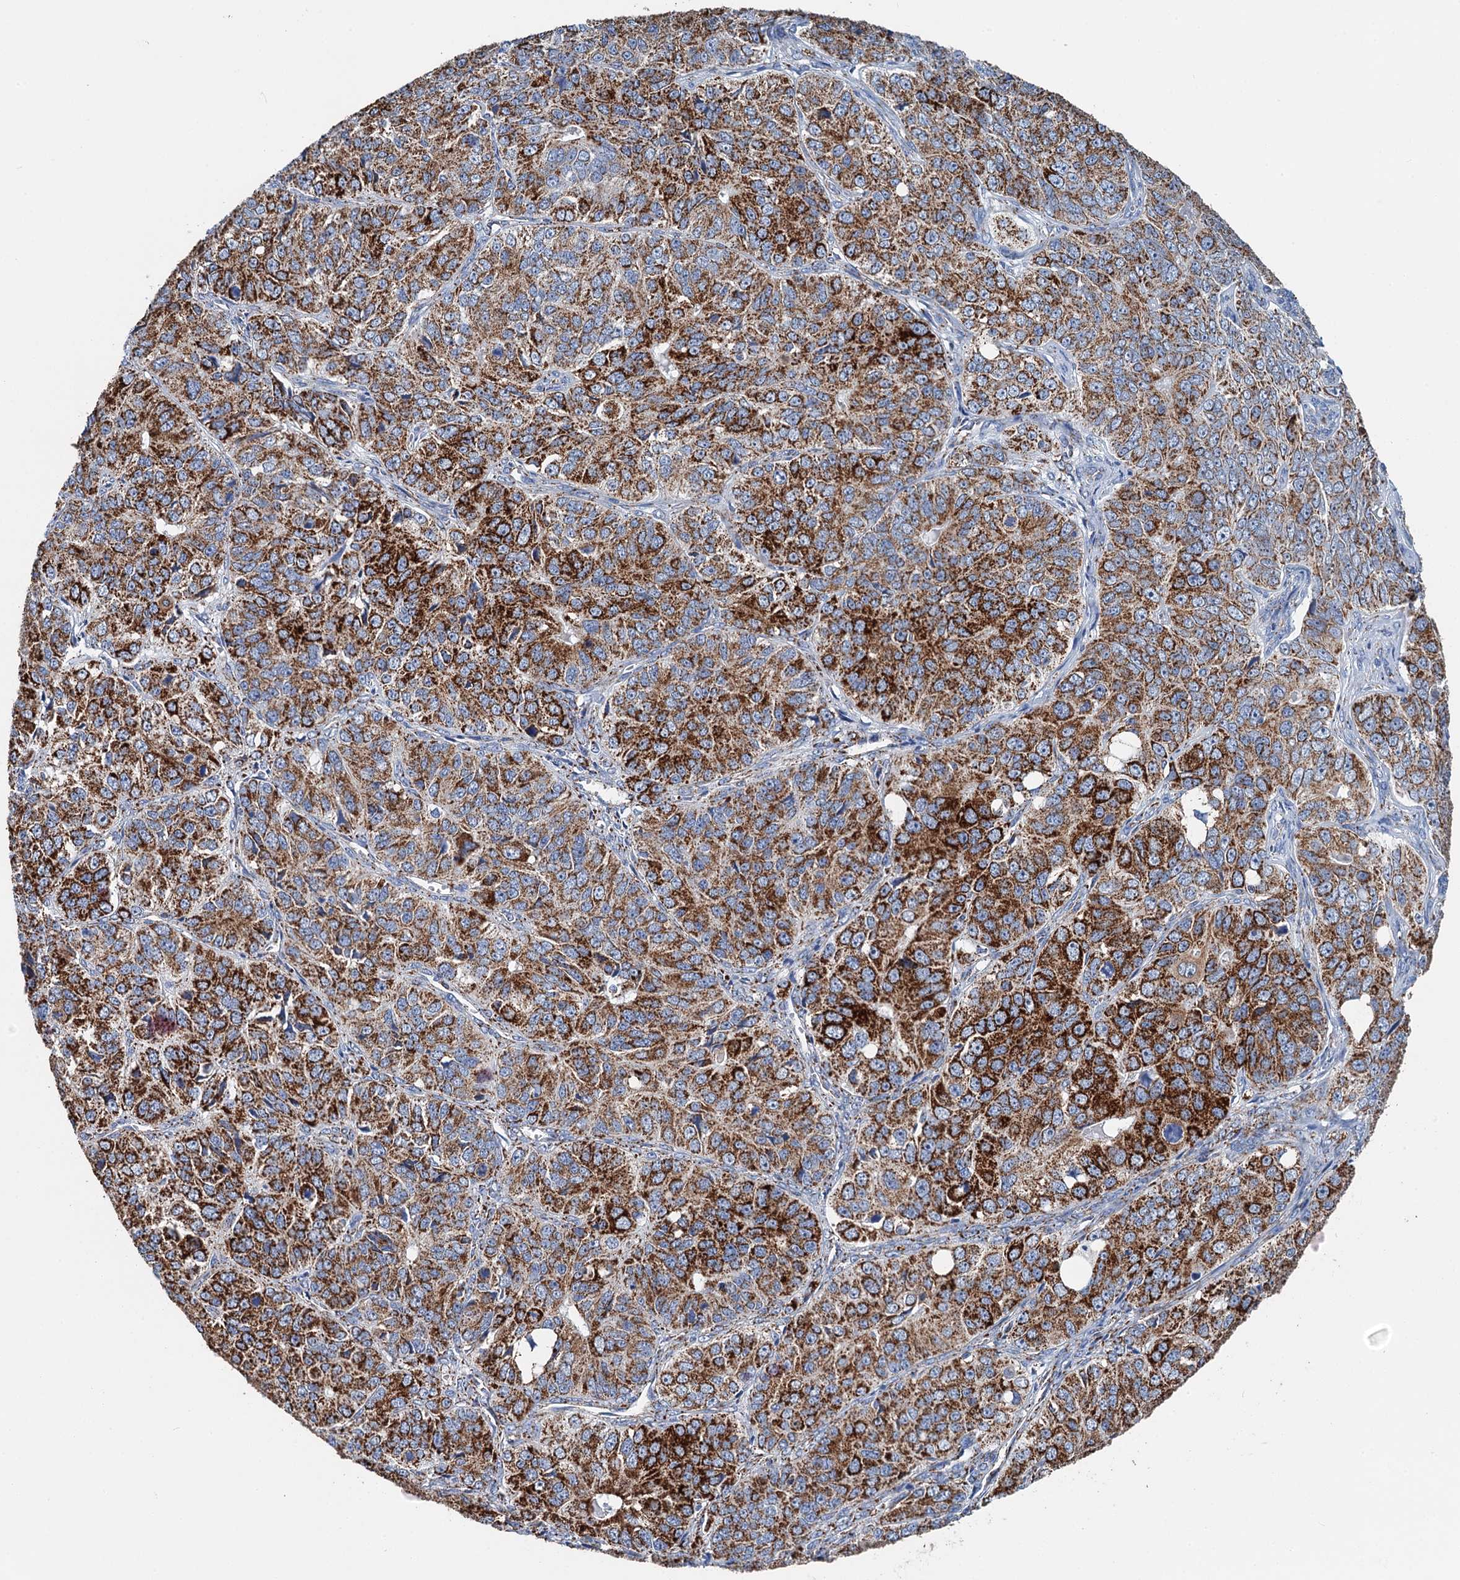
{"staining": {"intensity": "strong", "quantity": ">75%", "location": "cytoplasmic/membranous"}, "tissue": "ovarian cancer", "cell_type": "Tumor cells", "image_type": "cancer", "snomed": [{"axis": "morphology", "description": "Carcinoma, endometroid"}, {"axis": "topography", "description": "Ovary"}], "caption": "High-magnification brightfield microscopy of ovarian endometroid carcinoma stained with DAB (brown) and counterstained with hematoxylin (blue). tumor cells exhibit strong cytoplasmic/membranous expression is identified in approximately>75% of cells.", "gene": "IVD", "patient": {"sex": "female", "age": 51}}